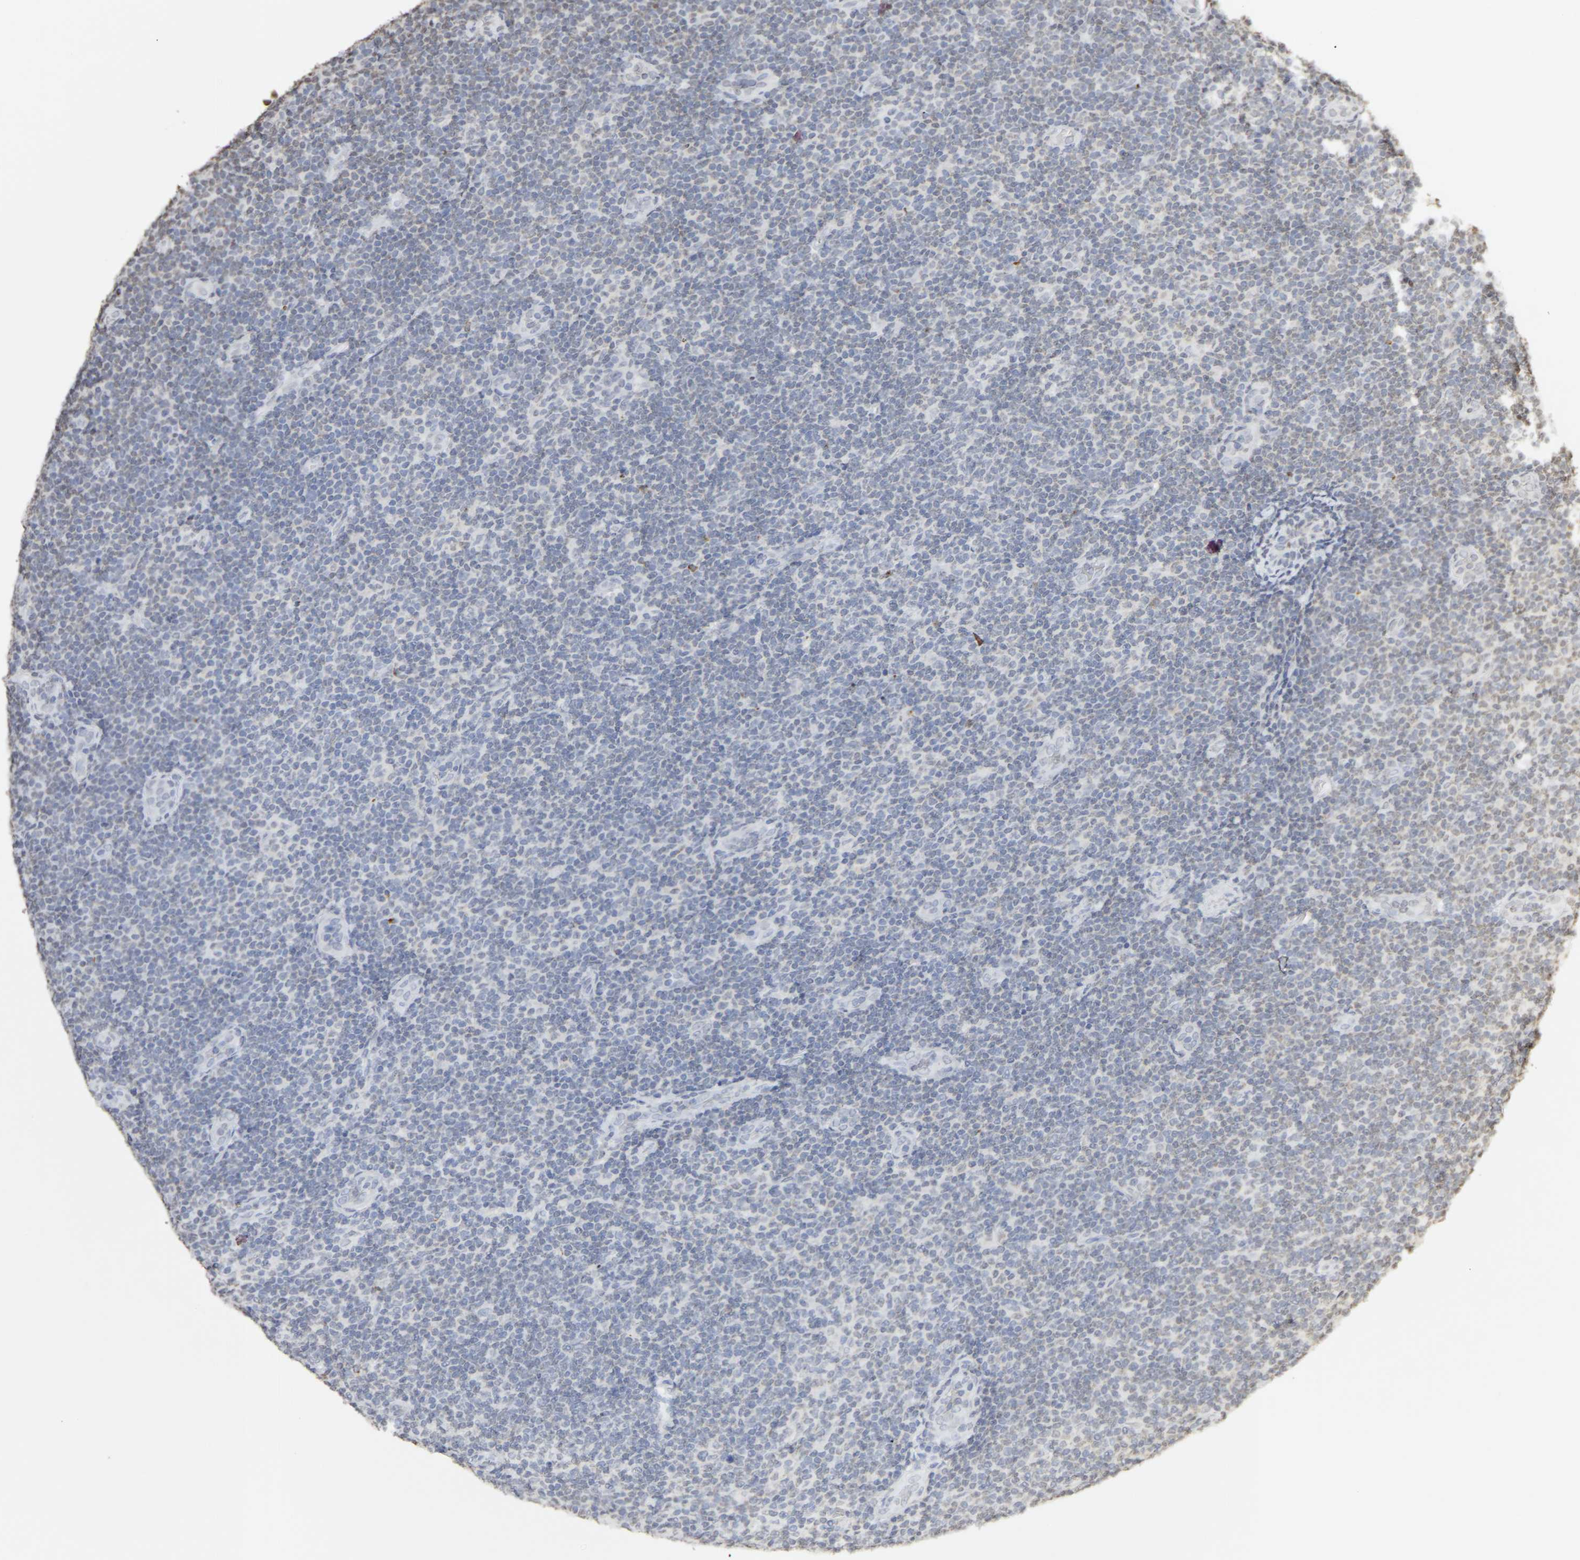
{"staining": {"intensity": "negative", "quantity": "none", "location": "none"}, "tissue": "lymphoma", "cell_type": "Tumor cells", "image_type": "cancer", "snomed": [{"axis": "morphology", "description": "Malignant lymphoma, non-Hodgkin's type, Low grade"}, {"axis": "topography", "description": "Lymph node"}], "caption": "This is an IHC histopathology image of human malignant lymphoma, non-Hodgkin's type (low-grade). There is no positivity in tumor cells.", "gene": "ATF4", "patient": {"sex": "male", "age": 83}}